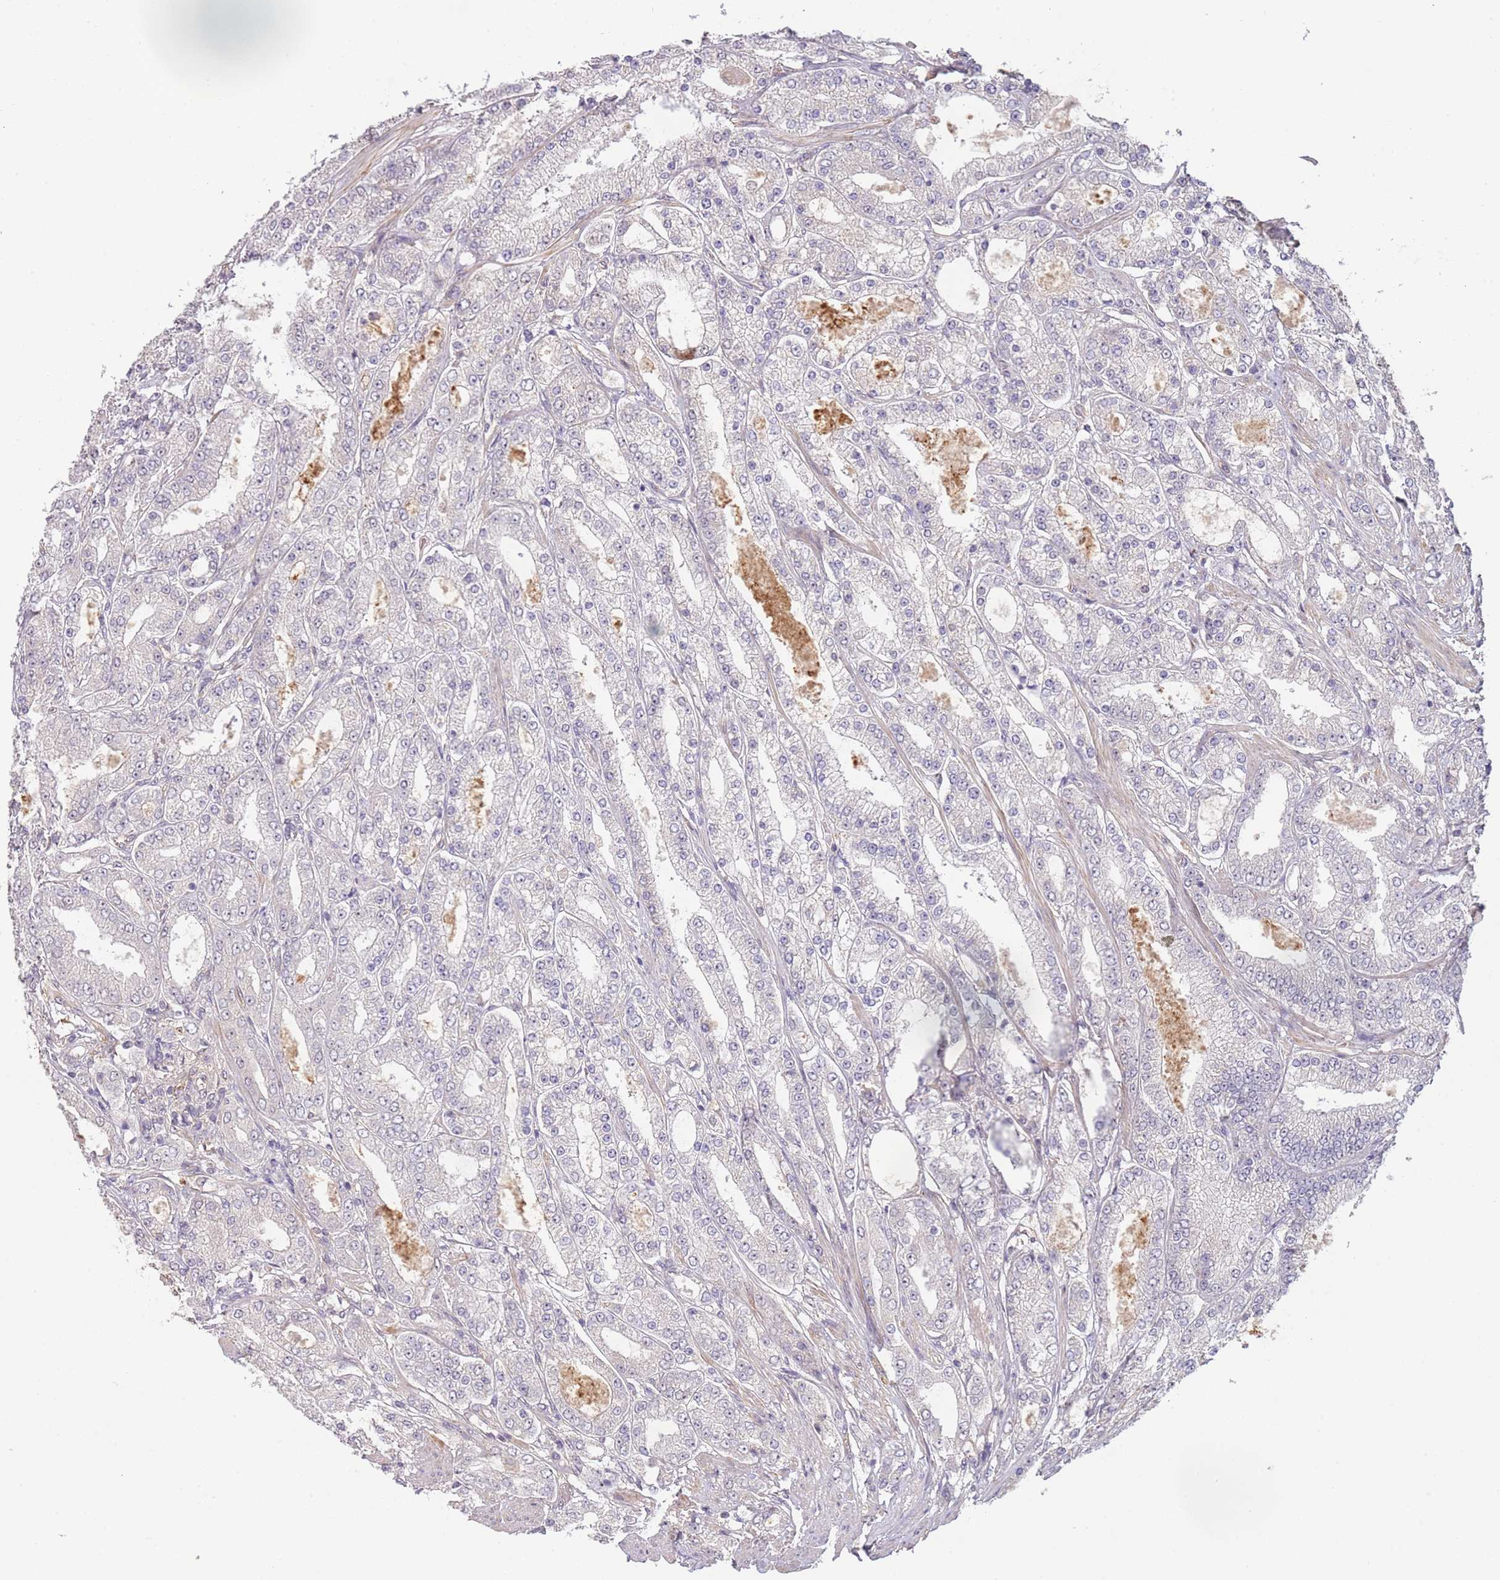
{"staining": {"intensity": "negative", "quantity": "none", "location": "none"}, "tissue": "prostate cancer", "cell_type": "Tumor cells", "image_type": "cancer", "snomed": [{"axis": "morphology", "description": "Adenocarcinoma, High grade"}, {"axis": "topography", "description": "Prostate"}], "caption": "The image shows no staining of tumor cells in adenocarcinoma (high-grade) (prostate).", "gene": "SURF2", "patient": {"sex": "male", "age": 68}}